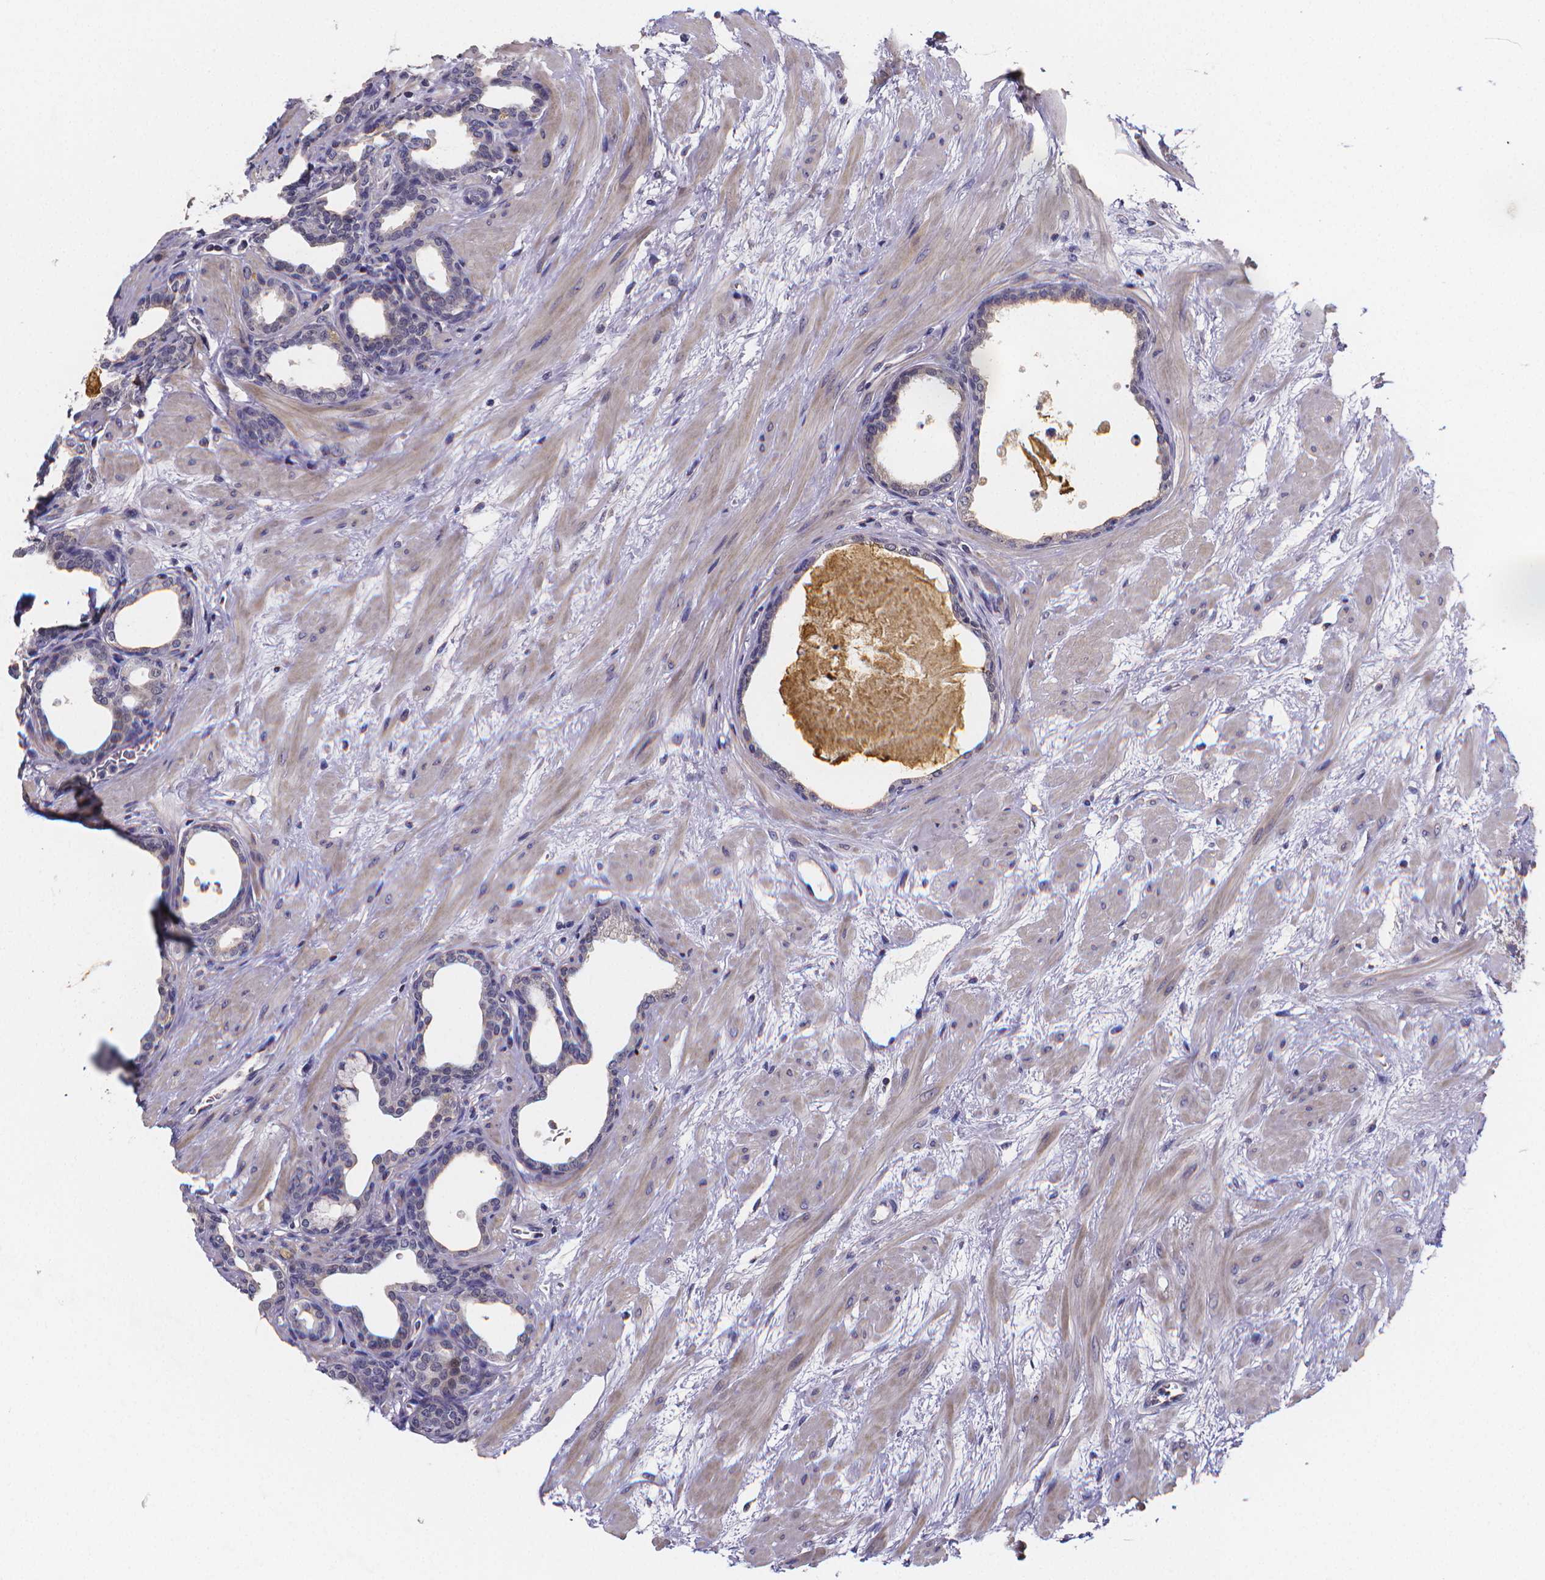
{"staining": {"intensity": "negative", "quantity": "none", "location": "none"}, "tissue": "prostate", "cell_type": "Glandular cells", "image_type": "normal", "snomed": [{"axis": "morphology", "description": "Normal tissue, NOS"}, {"axis": "topography", "description": "Prostate"}], "caption": "The immunohistochemistry photomicrograph has no significant staining in glandular cells of prostate.", "gene": "PAH", "patient": {"sex": "male", "age": 37}}